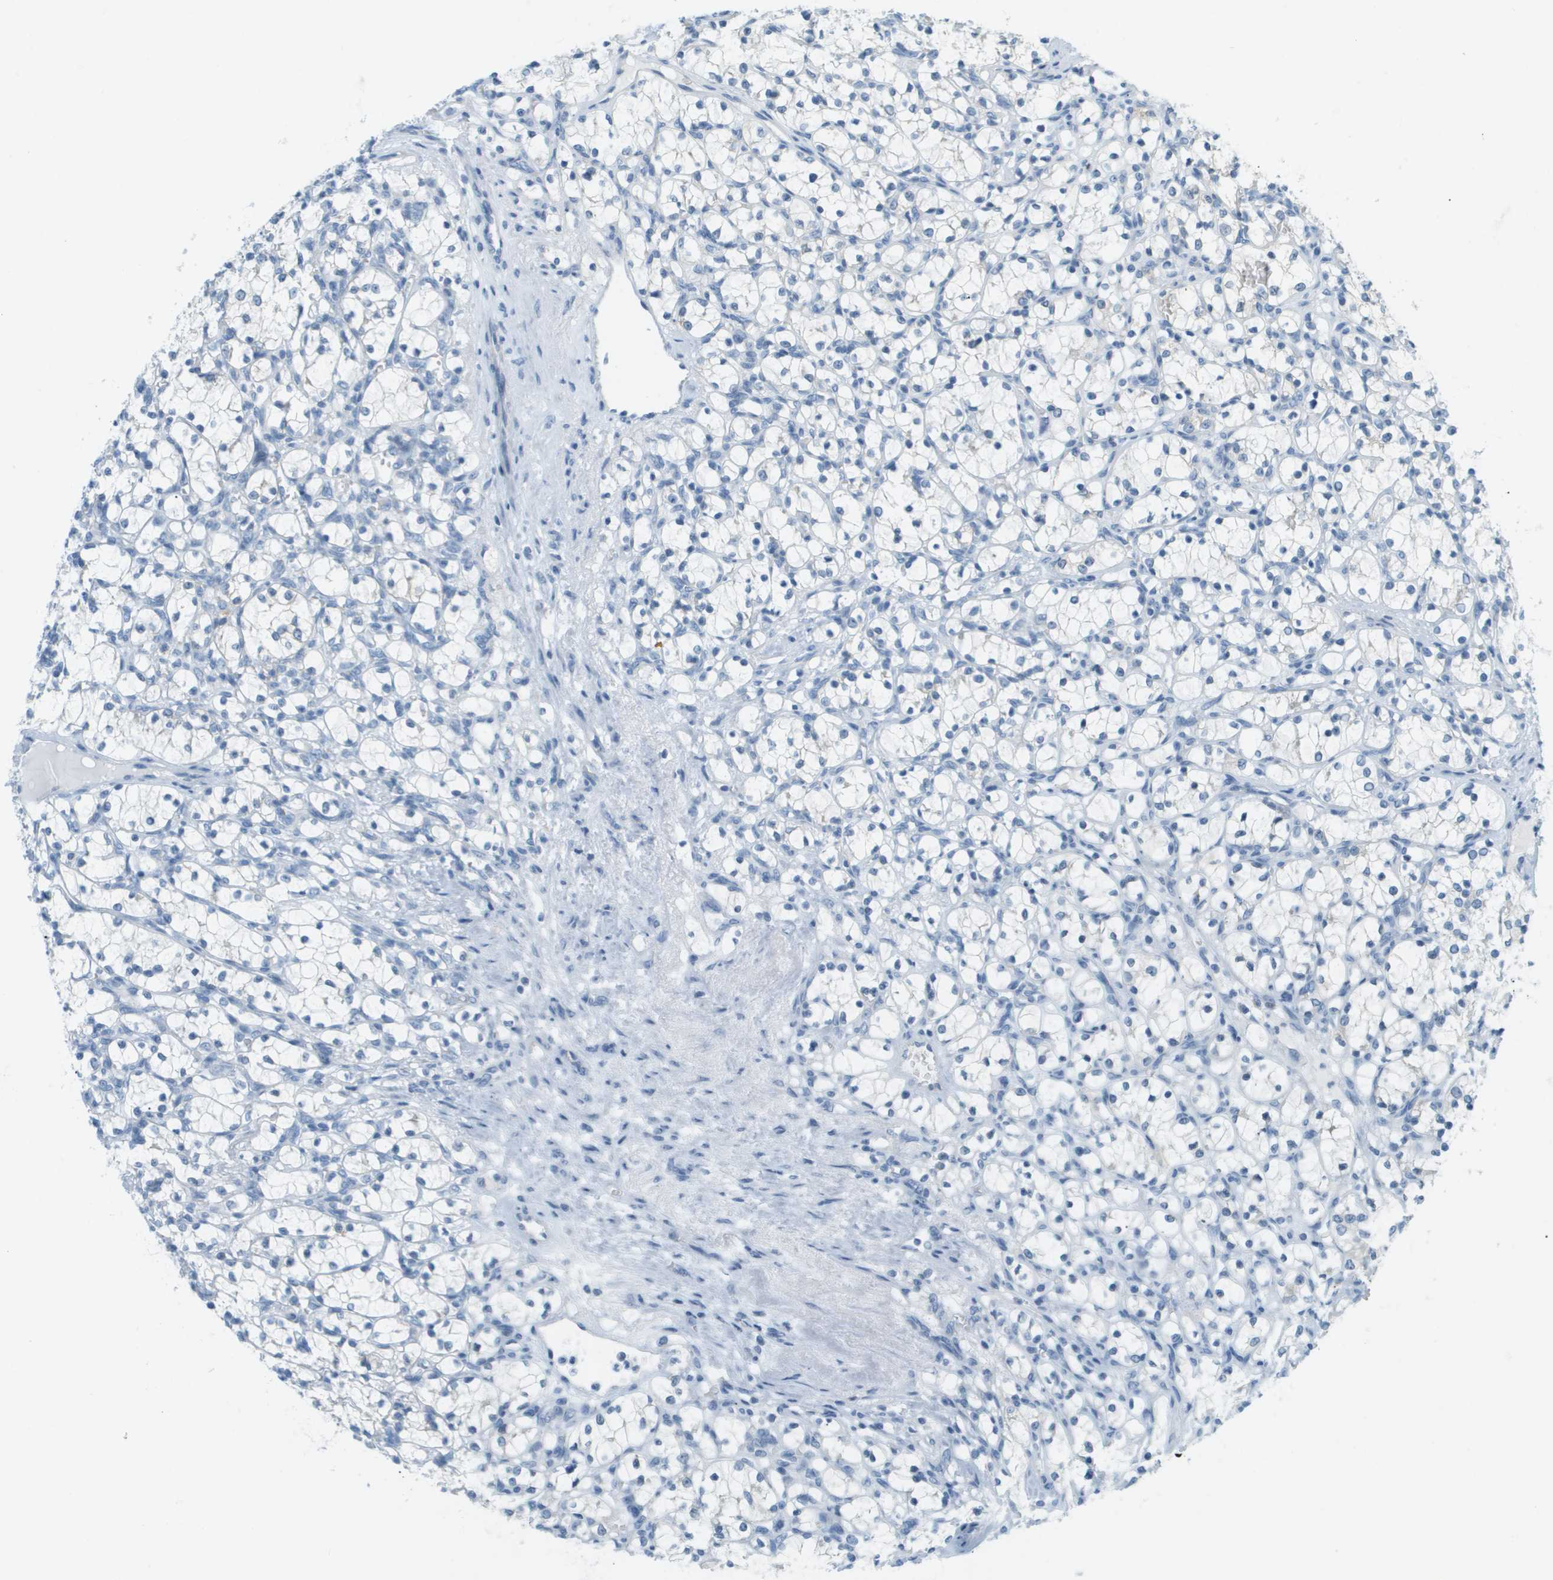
{"staining": {"intensity": "negative", "quantity": "none", "location": "none"}, "tissue": "renal cancer", "cell_type": "Tumor cells", "image_type": "cancer", "snomed": [{"axis": "morphology", "description": "Adenocarcinoma, NOS"}, {"axis": "topography", "description": "Kidney"}], "caption": "Tumor cells show no significant positivity in renal cancer. The staining is performed using DAB brown chromogen with nuclei counter-stained in using hematoxylin.", "gene": "SMYD5", "patient": {"sex": "female", "age": 69}}